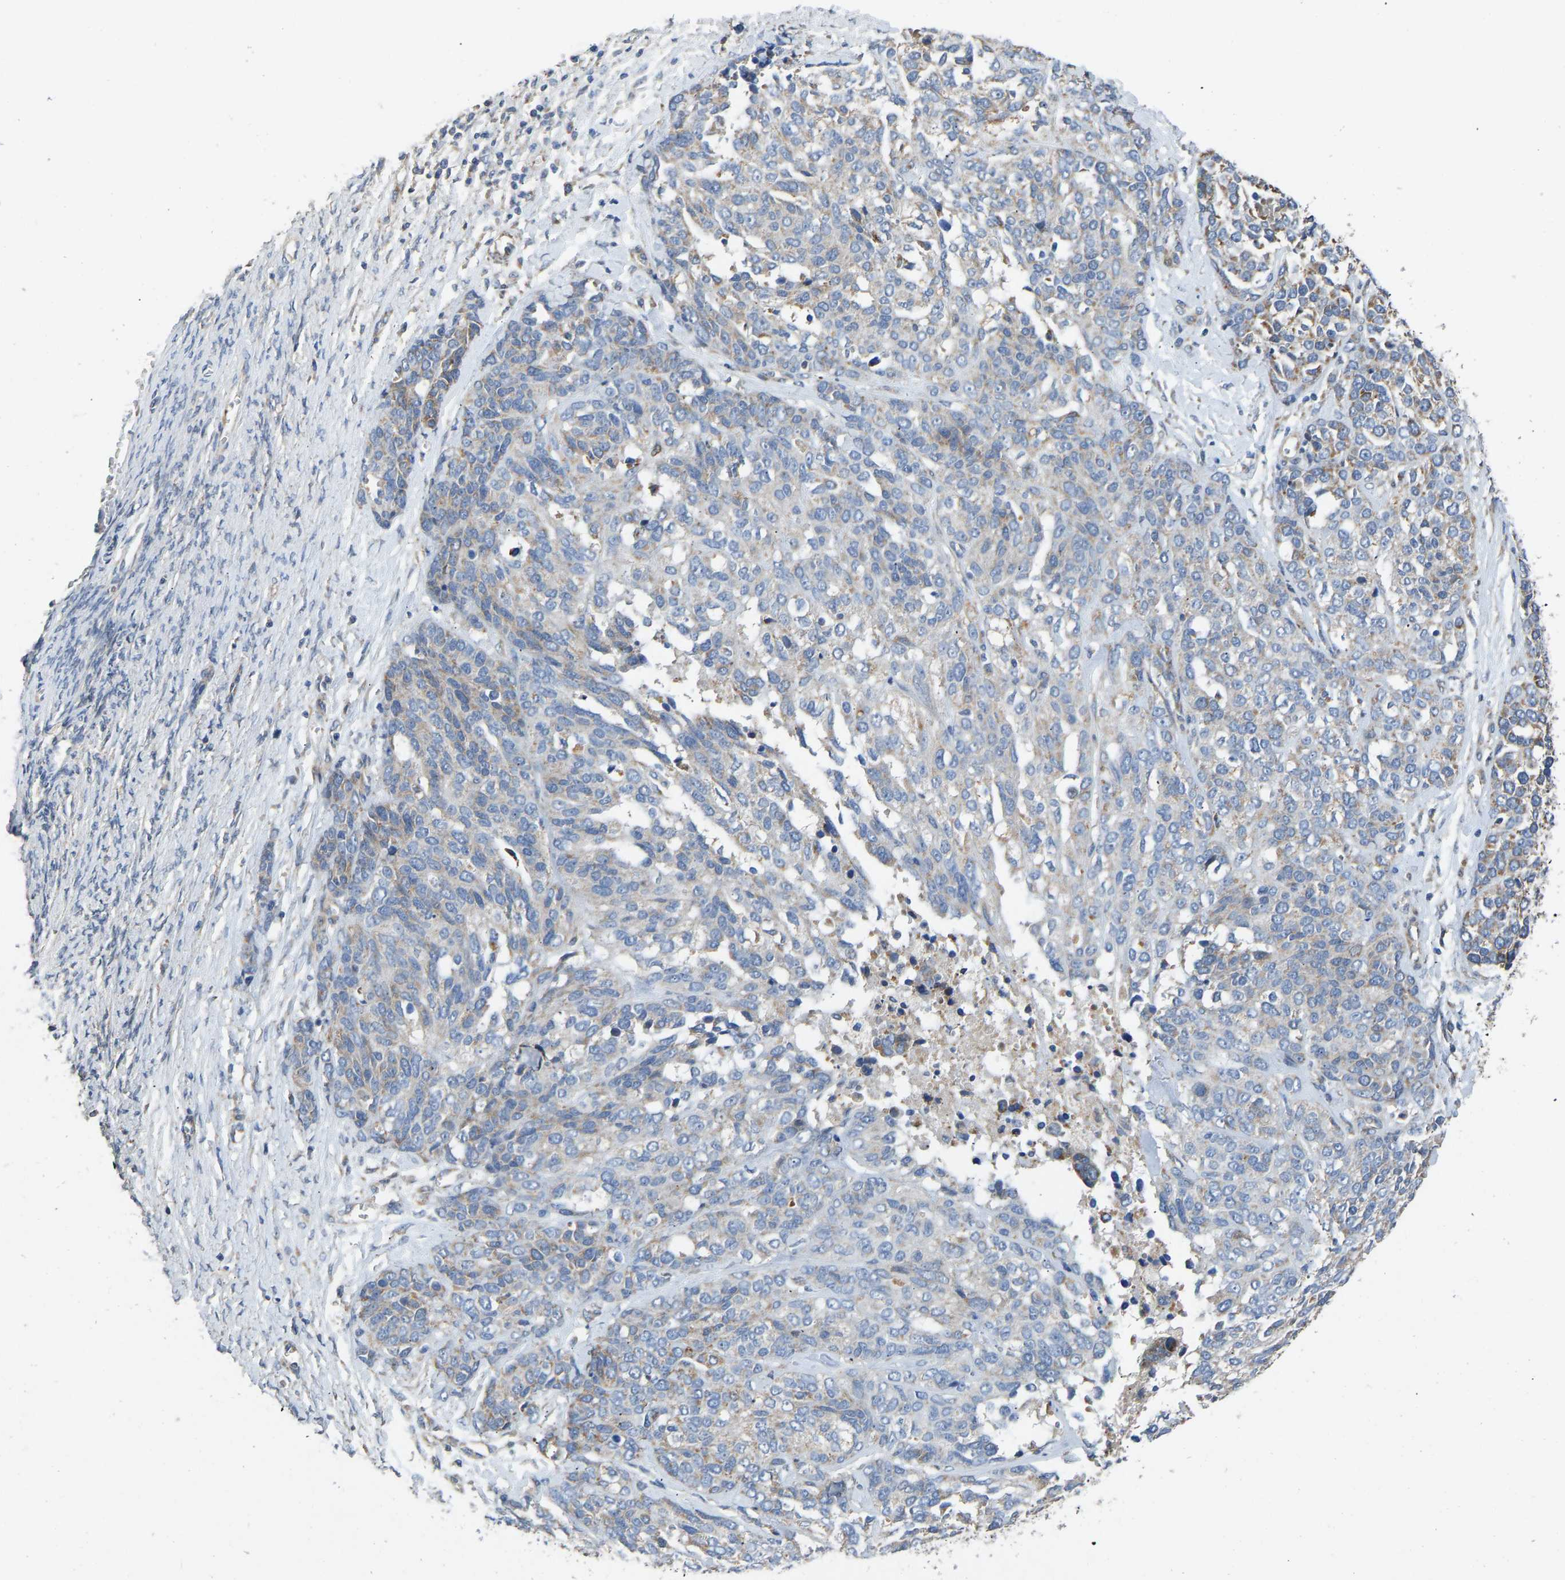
{"staining": {"intensity": "weak", "quantity": "<25%", "location": "cytoplasmic/membranous"}, "tissue": "ovarian cancer", "cell_type": "Tumor cells", "image_type": "cancer", "snomed": [{"axis": "morphology", "description": "Cystadenocarcinoma, serous, NOS"}, {"axis": "topography", "description": "Ovary"}], "caption": "Protein analysis of serous cystadenocarcinoma (ovarian) demonstrates no significant expression in tumor cells. The staining was performed using DAB (3,3'-diaminobenzidine) to visualize the protein expression in brown, while the nuclei were stained in blue with hematoxylin (Magnification: 20x).", "gene": "TMEM150A", "patient": {"sex": "female", "age": 44}}